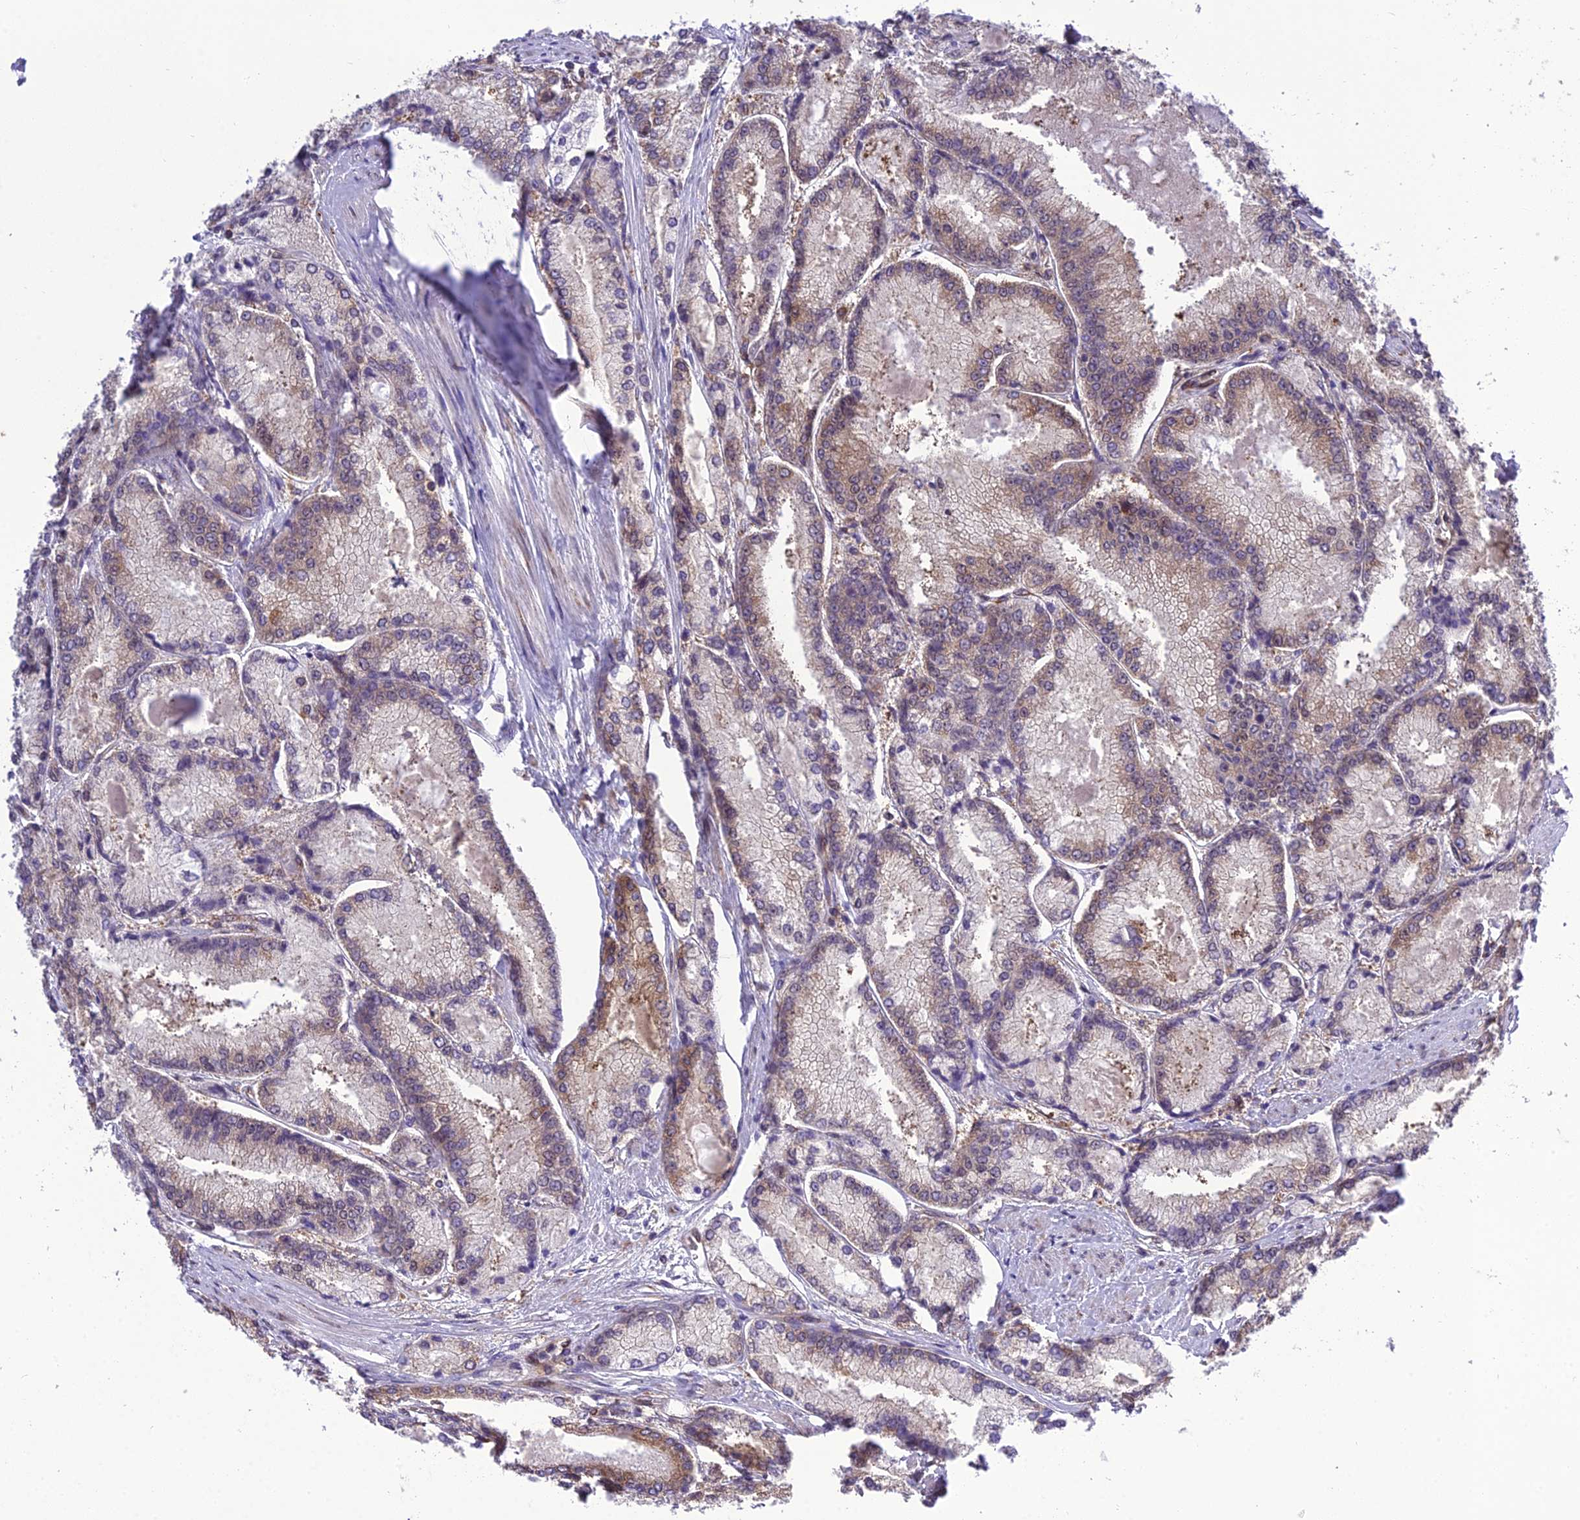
{"staining": {"intensity": "moderate", "quantity": "<25%", "location": "cytoplasmic/membranous"}, "tissue": "prostate cancer", "cell_type": "Tumor cells", "image_type": "cancer", "snomed": [{"axis": "morphology", "description": "Adenocarcinoma, Low grade"}, {"axis": "topography", "description": "Prostate"}], "caption": "This is a micrograph of immunohistochemistry (IHC) staining of prostate low-grade adenocarcinoma, which shows moderate staining in the cytoplasmic/membranous of tumor cells.", "gene": "DHCR7", "patient": {"sex": "male", "age": 74}}